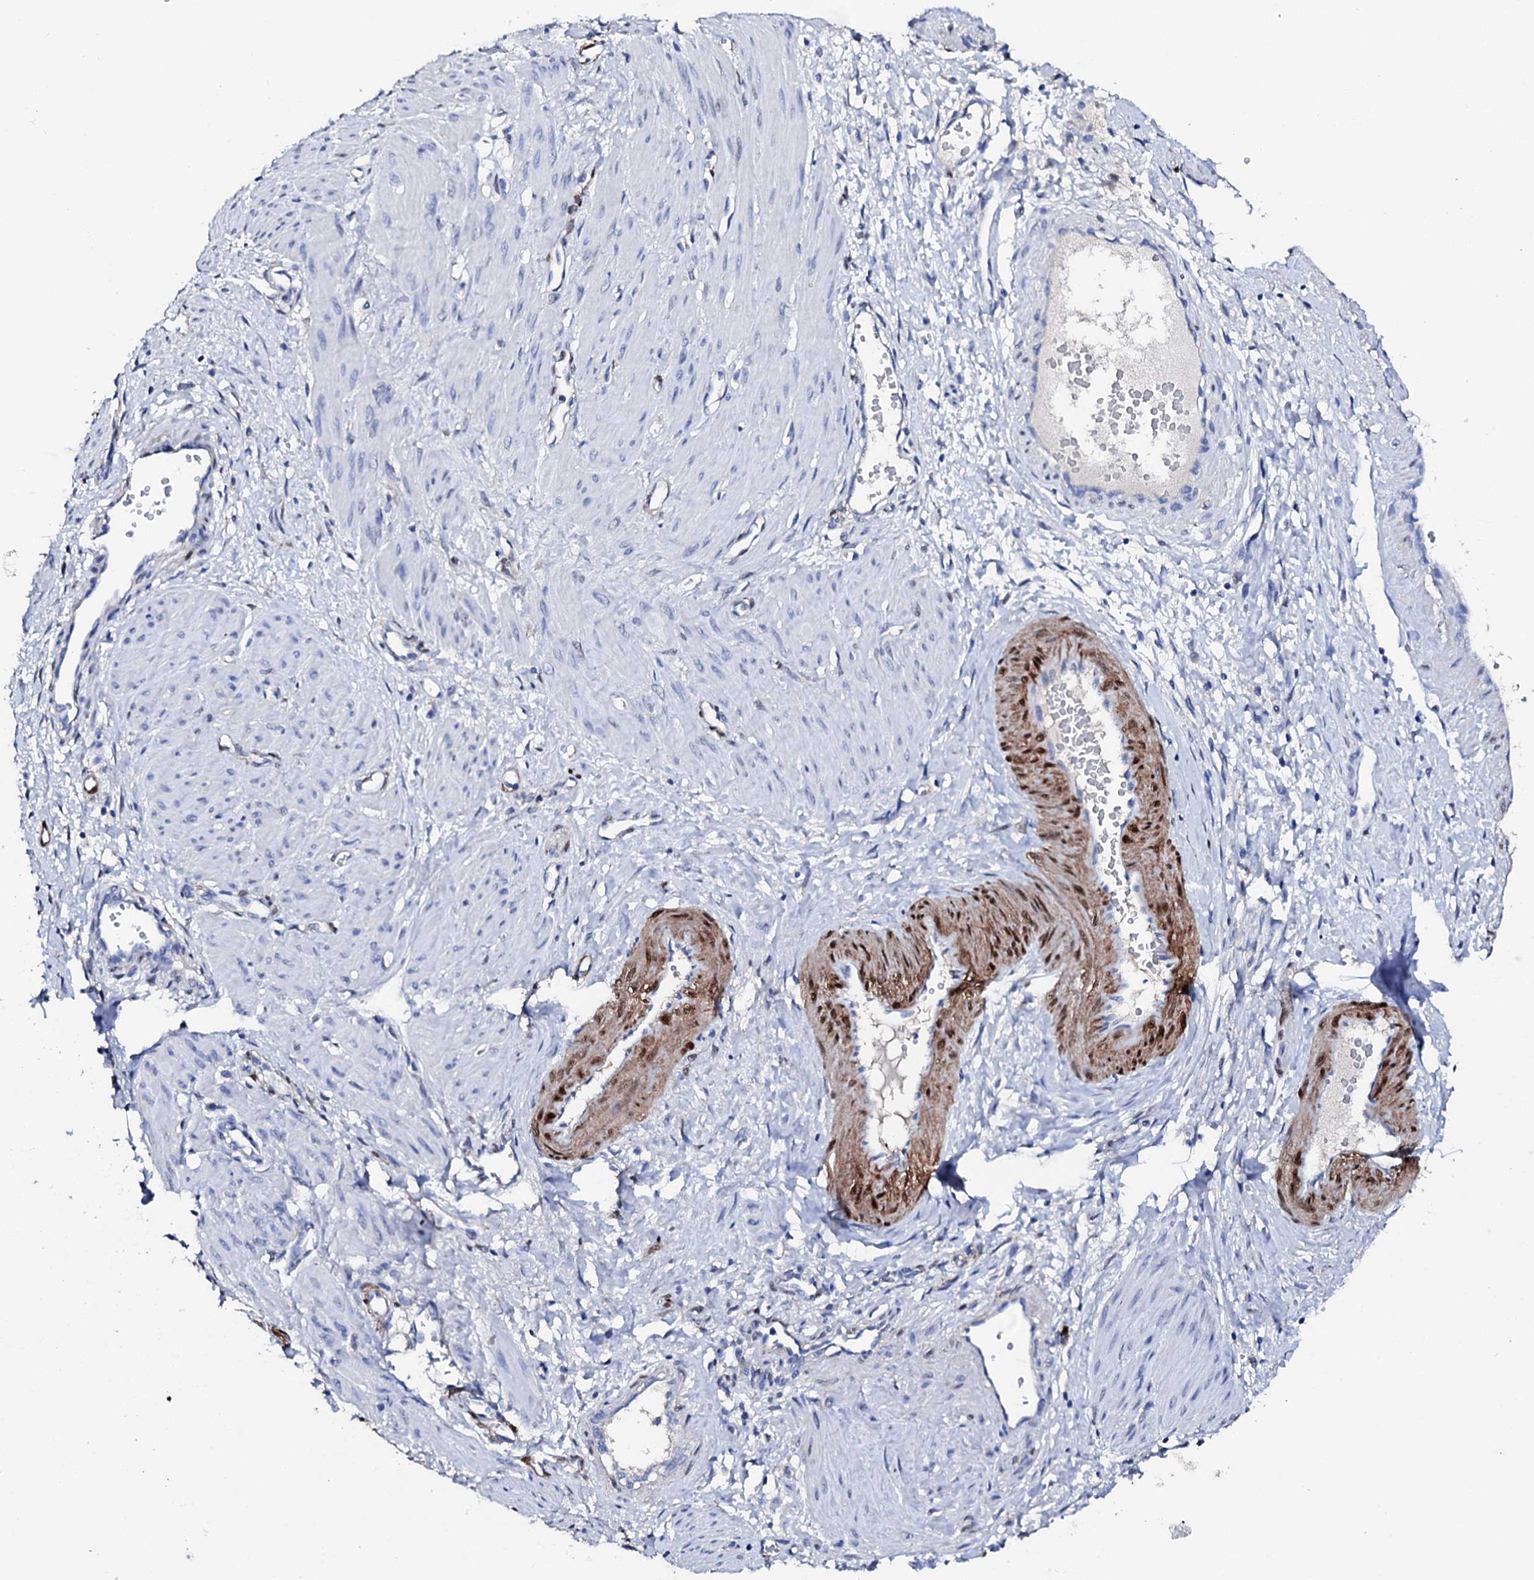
{"staining": {"intensity": "moderate", "quantity": "<25%", "location": "cytoplasmic/membranous,nuclear"}, "tissue": "smooth muscle", "cell_type": "Smooth muscle cells", "image_type": "normal", "snomed": [{"axis": "morphology", "description": "Normal tissue, NOS"}, {"axis": "topography", "description": "Endometrium"}], "caption": "Protein expression analysis of unremarkable human smooth muscle reveals moderate cytoplasmic/membranous,nuclear positivity in about <25% of smooth muscle cells. The staining was performed using DAB, with brown indicating positive protein expression. Nuclei are stained blue with hematoxylin.", "gene": "NRIP2", "patient": {"sex": "female", "age": 33}}